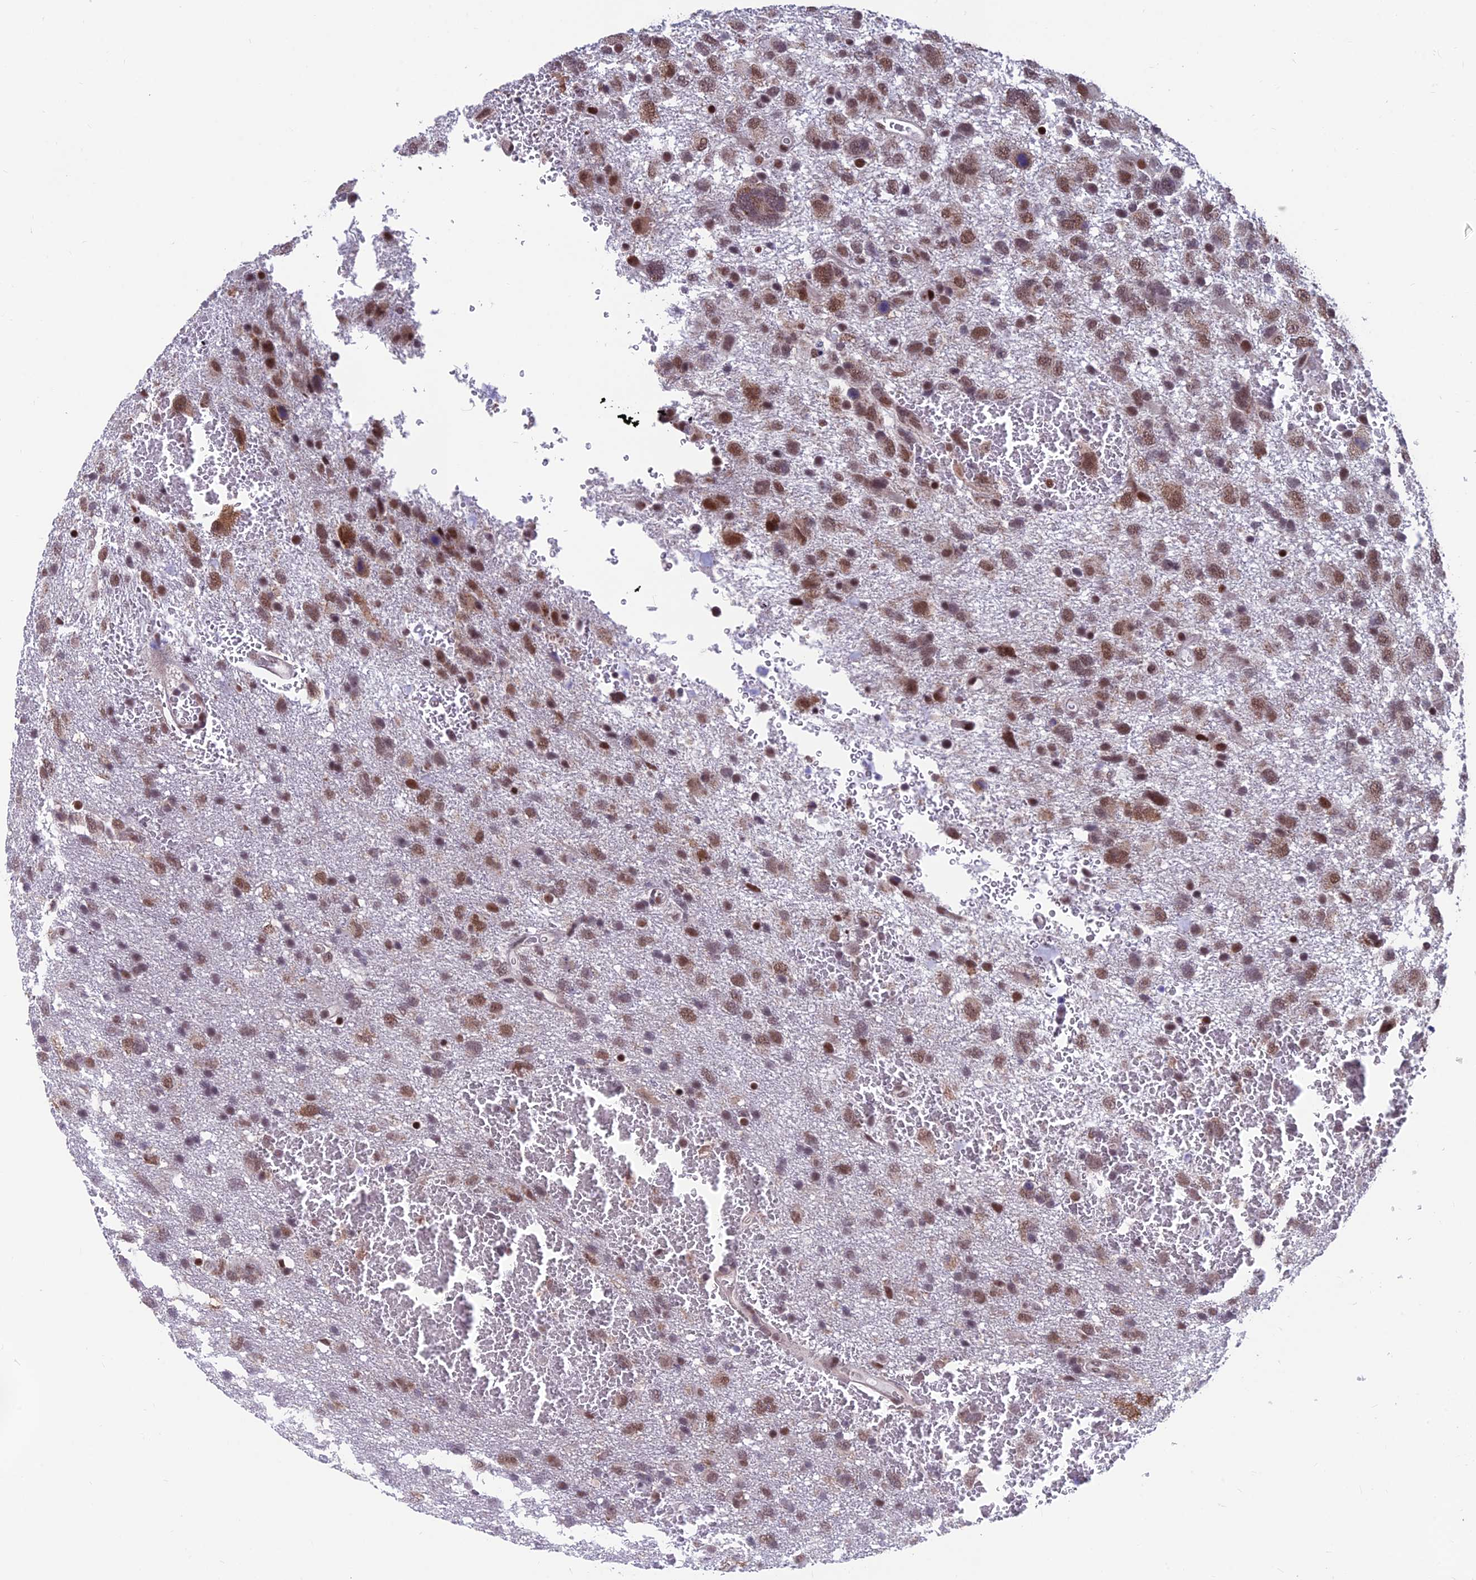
{"staining": {"intensity": "moderate", "quantity": ">75%", "location": "nuclear"}, "tissue": "glioma", "cell_type": "Tumor cells", "image_type": "cancer", "snomed": [{"axis": "morphology", "description": "Glioma, malignant, High grade"}, {"axis": "topography", "description": "Brain"}], "caption": "IHC of malignant high-grade glioma demonstrates medium levels of moderate nuclear staining in about >75% of tumor cells. (DAB (3,3'-diaminobenzidine) = brown stain, brightfield microscopy at high magnification).", "gene": "KIAA1191", "patient": {"sex": "male", "age": 61}}